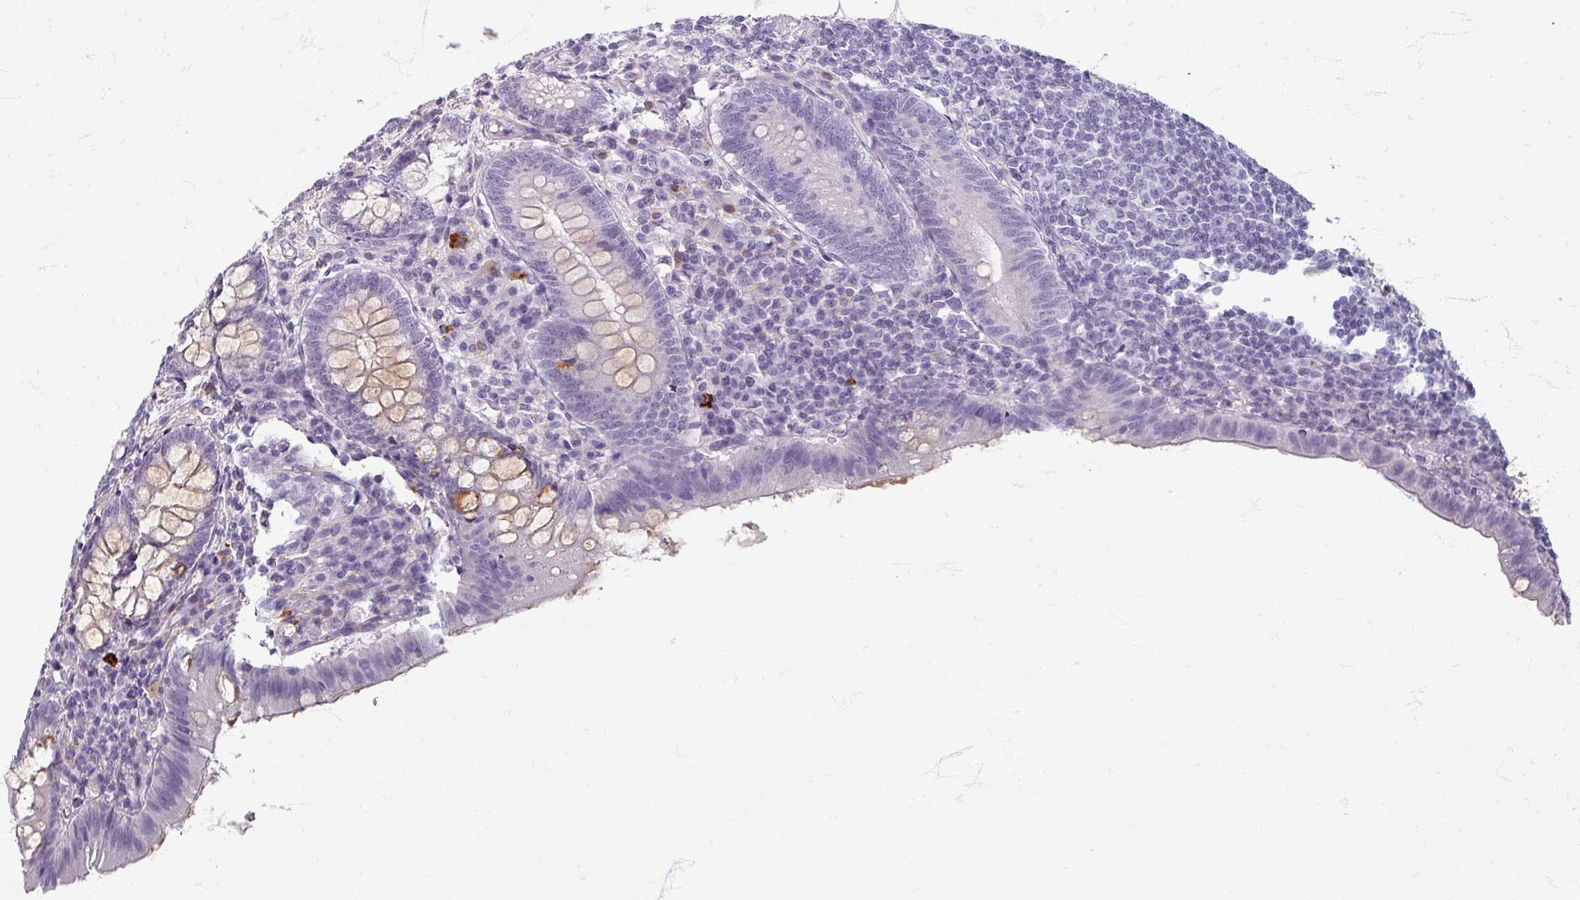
{"staining": {"intensity": "weak", "quantity": "<25%", "location": "cytoplasmic/membranous"}, "tissue": "appendix", "cell_type": "Glandular cells", "image_type": "normal", "snomed": [{"axis": "morphology", "description": "Normal tissue, NOS"}, {"axis": "topography", "description": "Appendix"}], "caption": "Immunohistochemistry (IHC) histopathology image of benign appendix: appendix stained with DAB (3,3'-diaminobenzidine) reveals no significant protein positivity in glandular cells. The staining was performed using DAB to visualize the protein expression in brown, while the nuclei were stained in blue with hematoxylin (Magnification: 20x).", "gene": "ZNF878", "patient": {"sex": "male", "age": 83}}